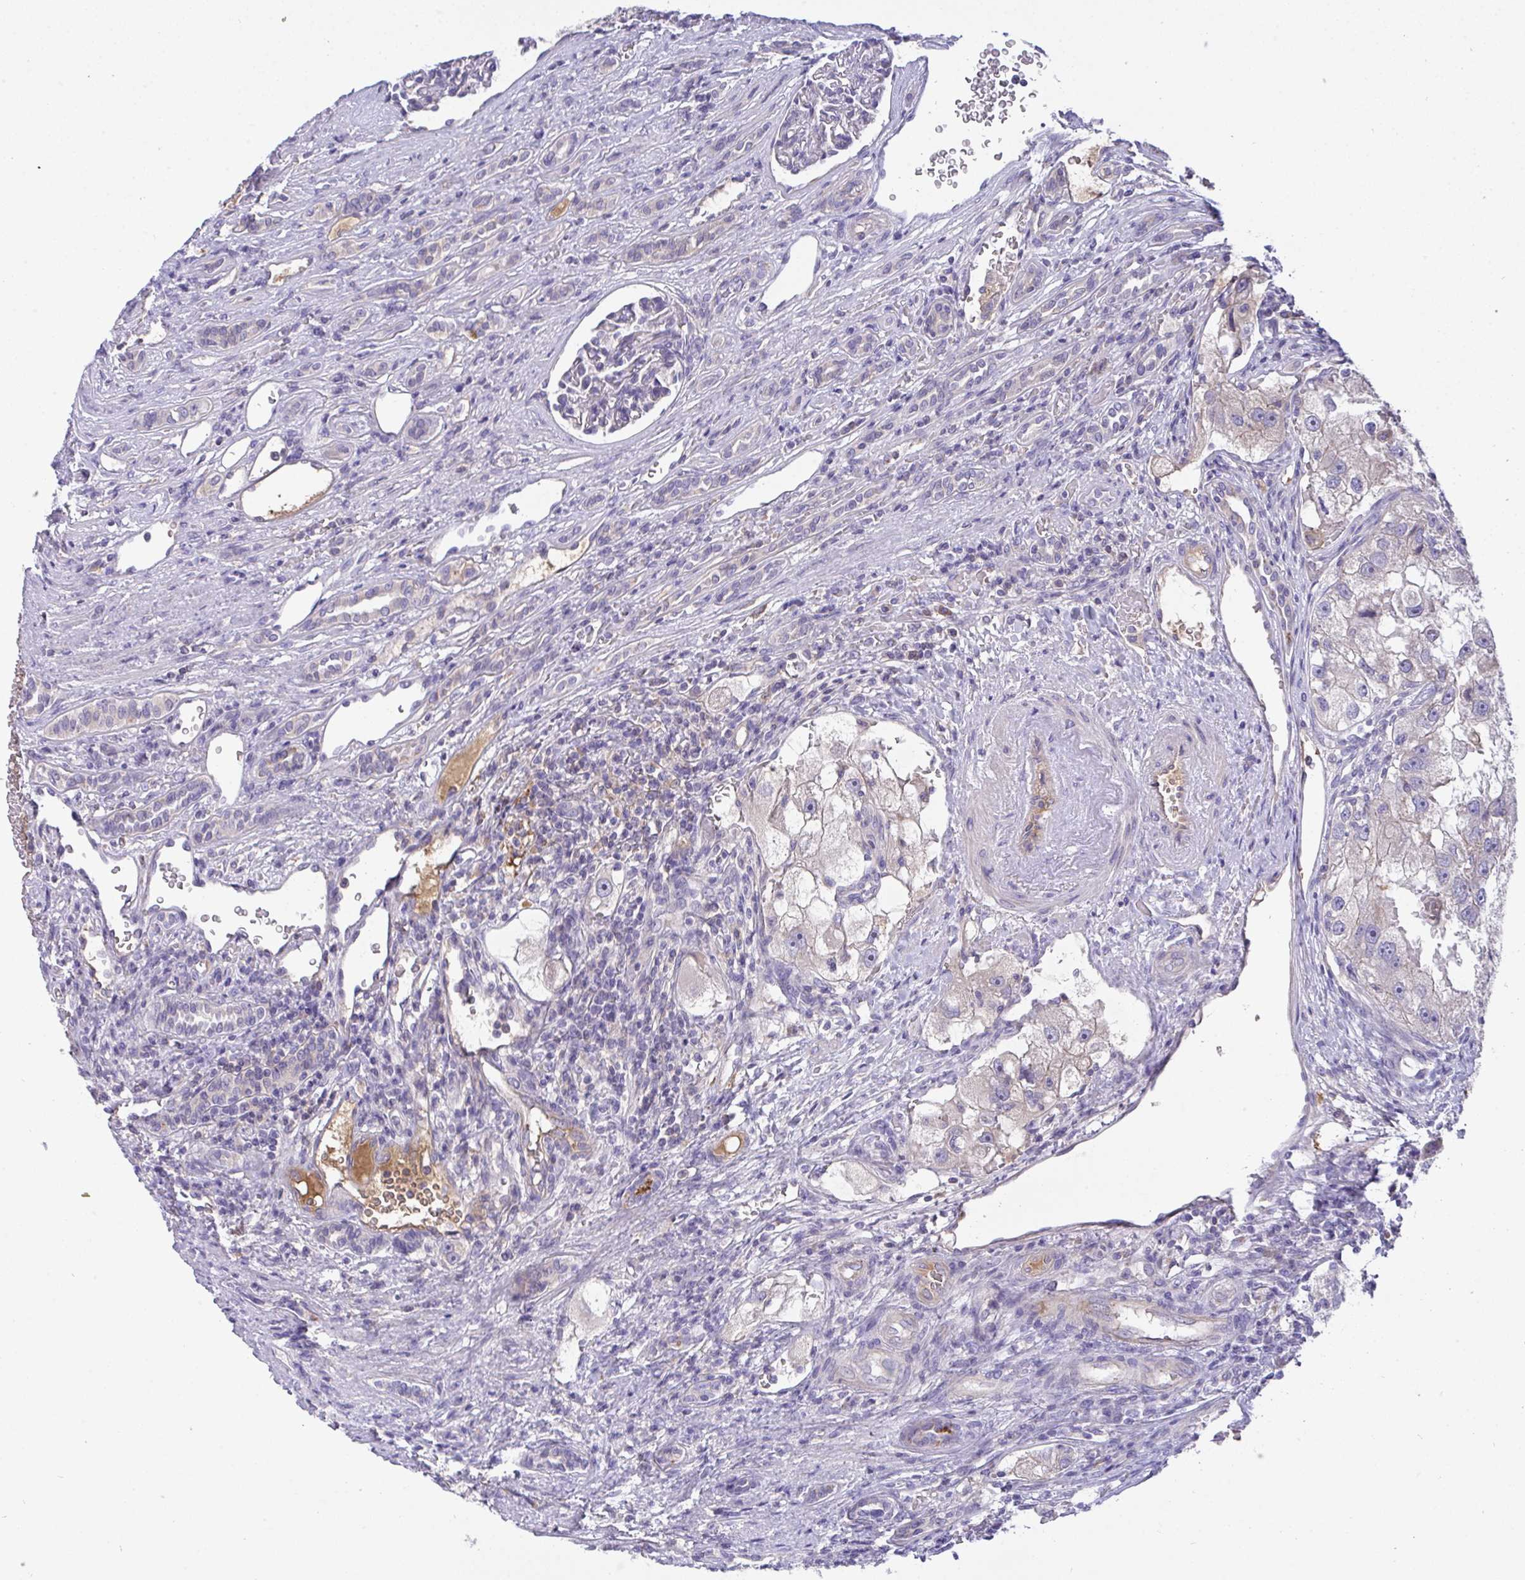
{"staining": {"intensity": "negative", "quantity": "none", "location": "none"}, "tissue": "renal cancer", "cell_type": "Tumor cells", "image_type": "cancer", "snomed": [{"axis": "morphology", "description": "Adenocarcinoma, NOS"}, {"axis": "topography", "description": "Kidney"}], "caption": "Adenocarcinoma (renal) stained for a protein using immunohistochemistry (IHC) displays no staining tumor cells.", "gene": "ZNF581", "patient": {"sex": "male", "age": 63}}